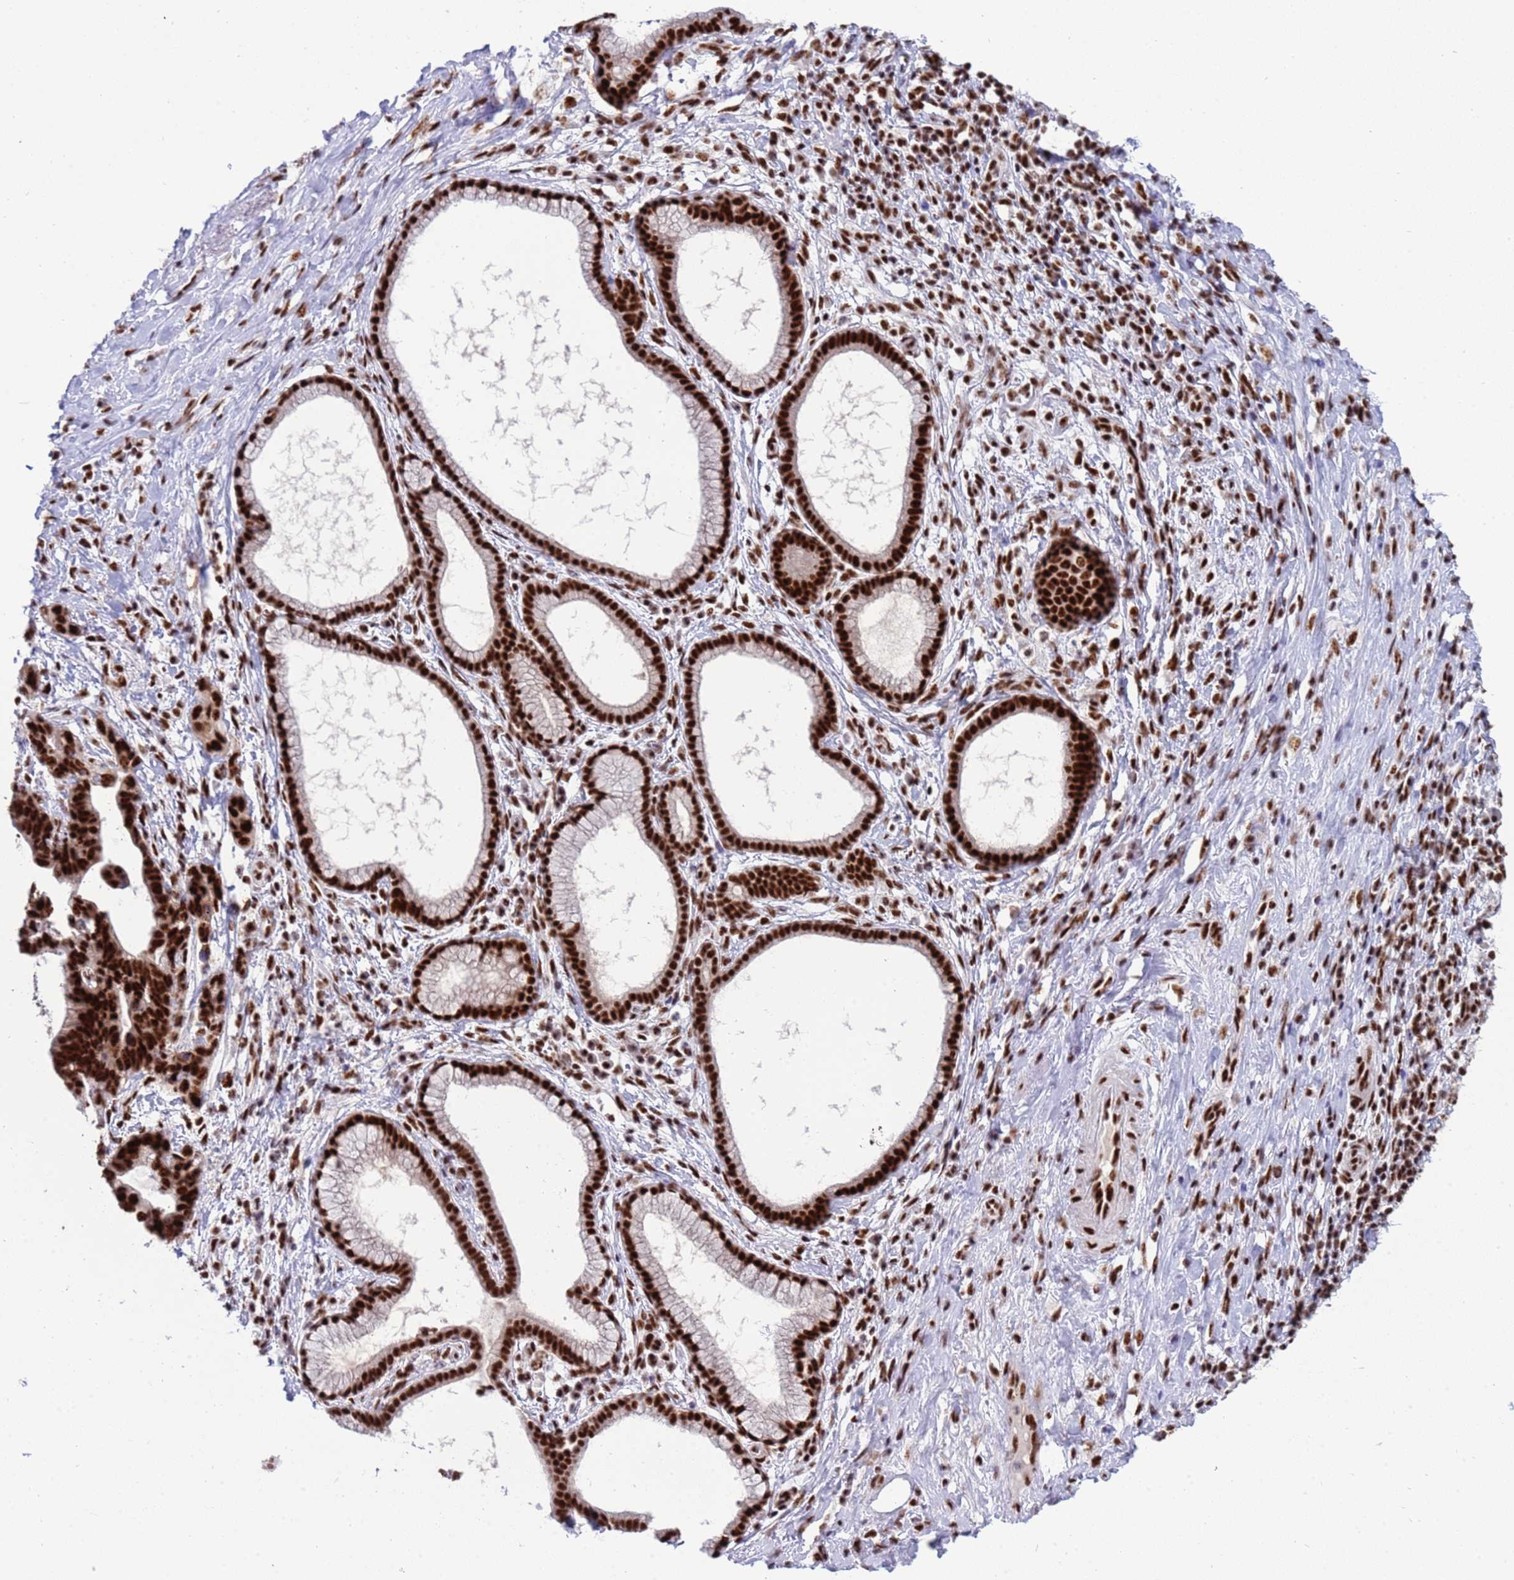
{"staining": {"intensity": "strong", "quantity": ">75%", "location": "nuclear"}, "tissue": "pancreatic cancer", "cell_type": "Tumor cells", "image_type": "cancer", "snomed": [{"axis": "morphology", "description": "Adenocarcinoma, NOS"}, {"axis": "topography", "description": "Pancreas"}], "caption": "Immunohistochemistry of human pancreatic cancer shows high levels of strong nuclear staining in approximately >75% of tumor cells. (DAB IHC with brightfield microscopy, high magnification).", "gene": "THOC2", "patient": {"sex": "female", "age": 83}}